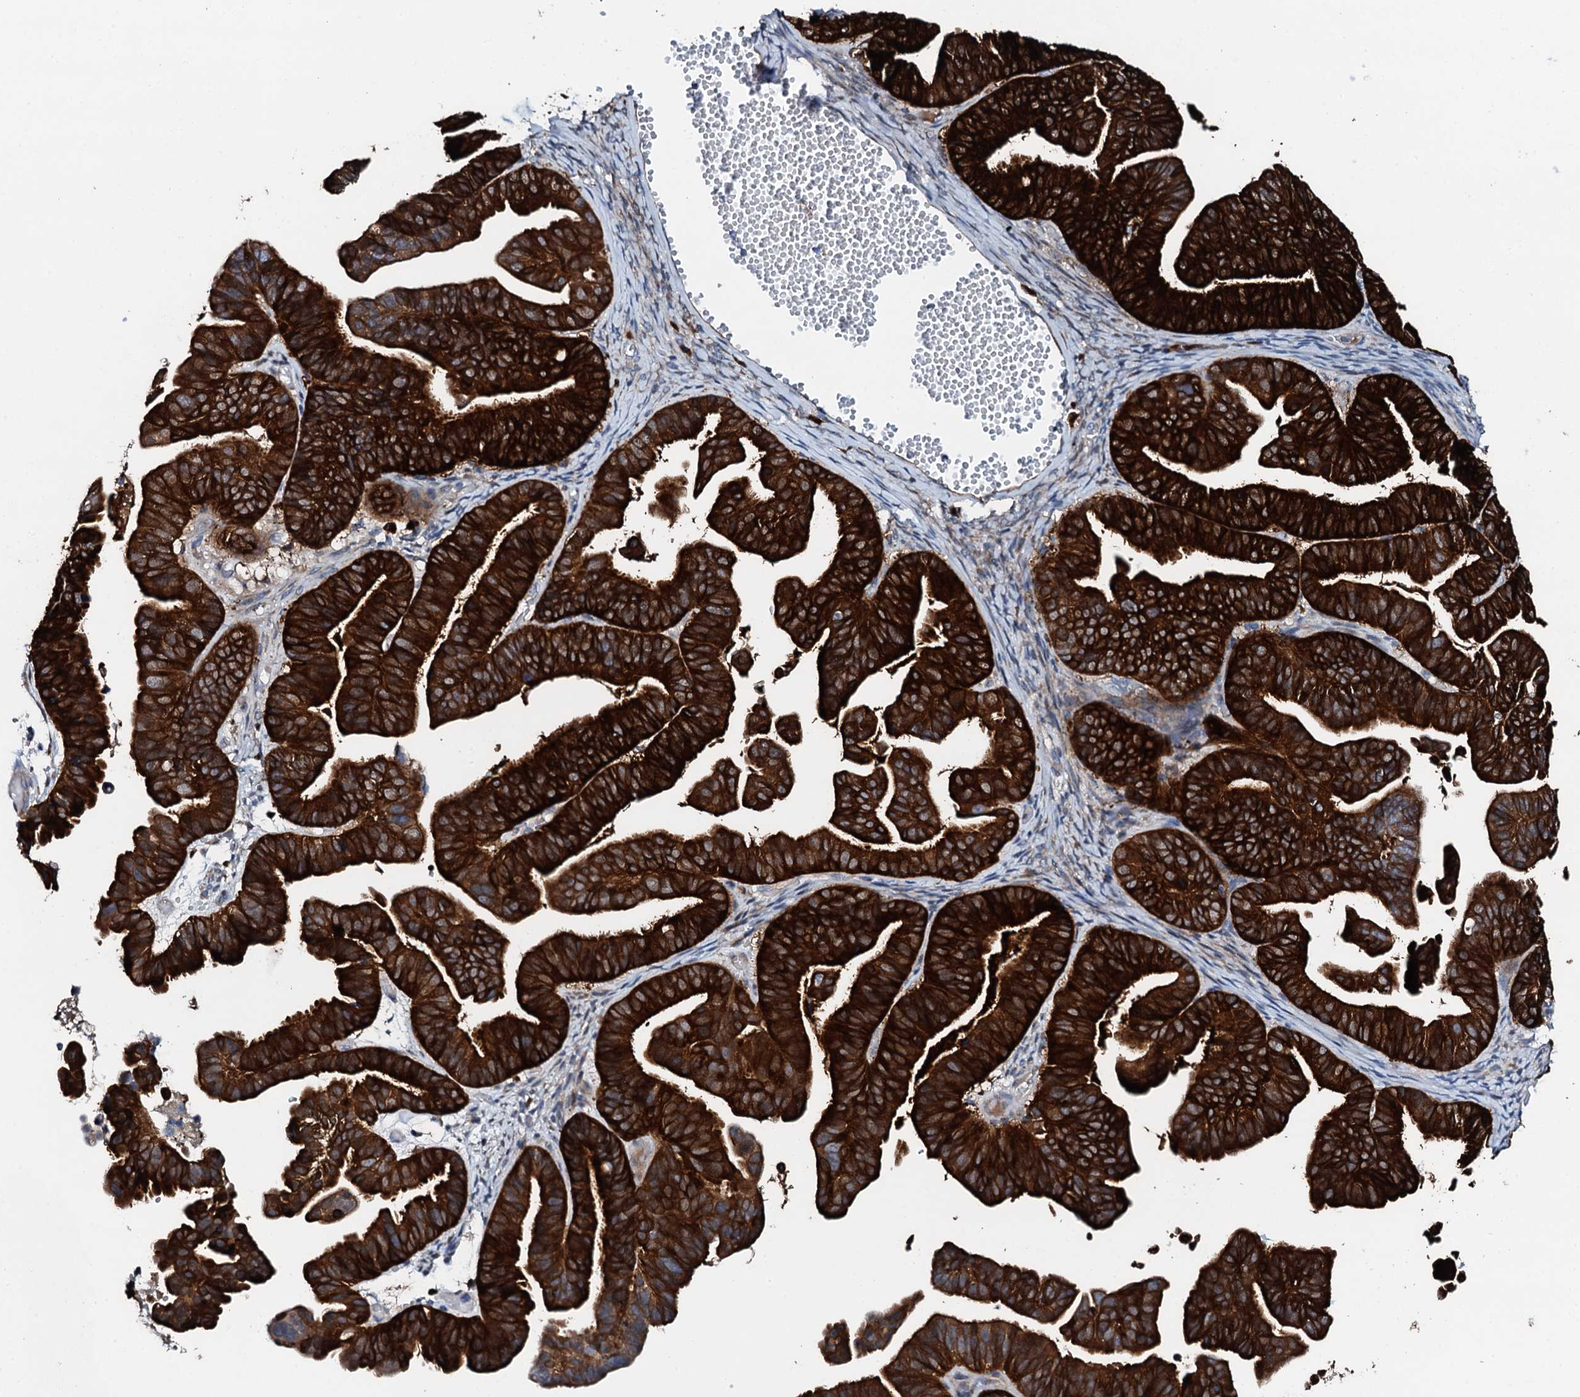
{"staining": {"intensity": "strong", "quantity": ">75%", "location": "cytoplasmic/membranous"}, "tissue": "ovarian cancer", "cell_type": "Tumor cells", "image_type": "cancer", "snomed": [{"axis": "morphology", "description": "Cystadenocarcinoma, serous, NOS"}, {"axis": "topography", "description": "Ovary"}], "caption": "Immunohistochemical staining of ovarian serous cystadenocarcinoma shows high levels of strong cytoplasmic/membranous protein staining in about >75% of tumor cells.", "gene": "GFOD2", "patient": {"sex": "female", "age": 56}}